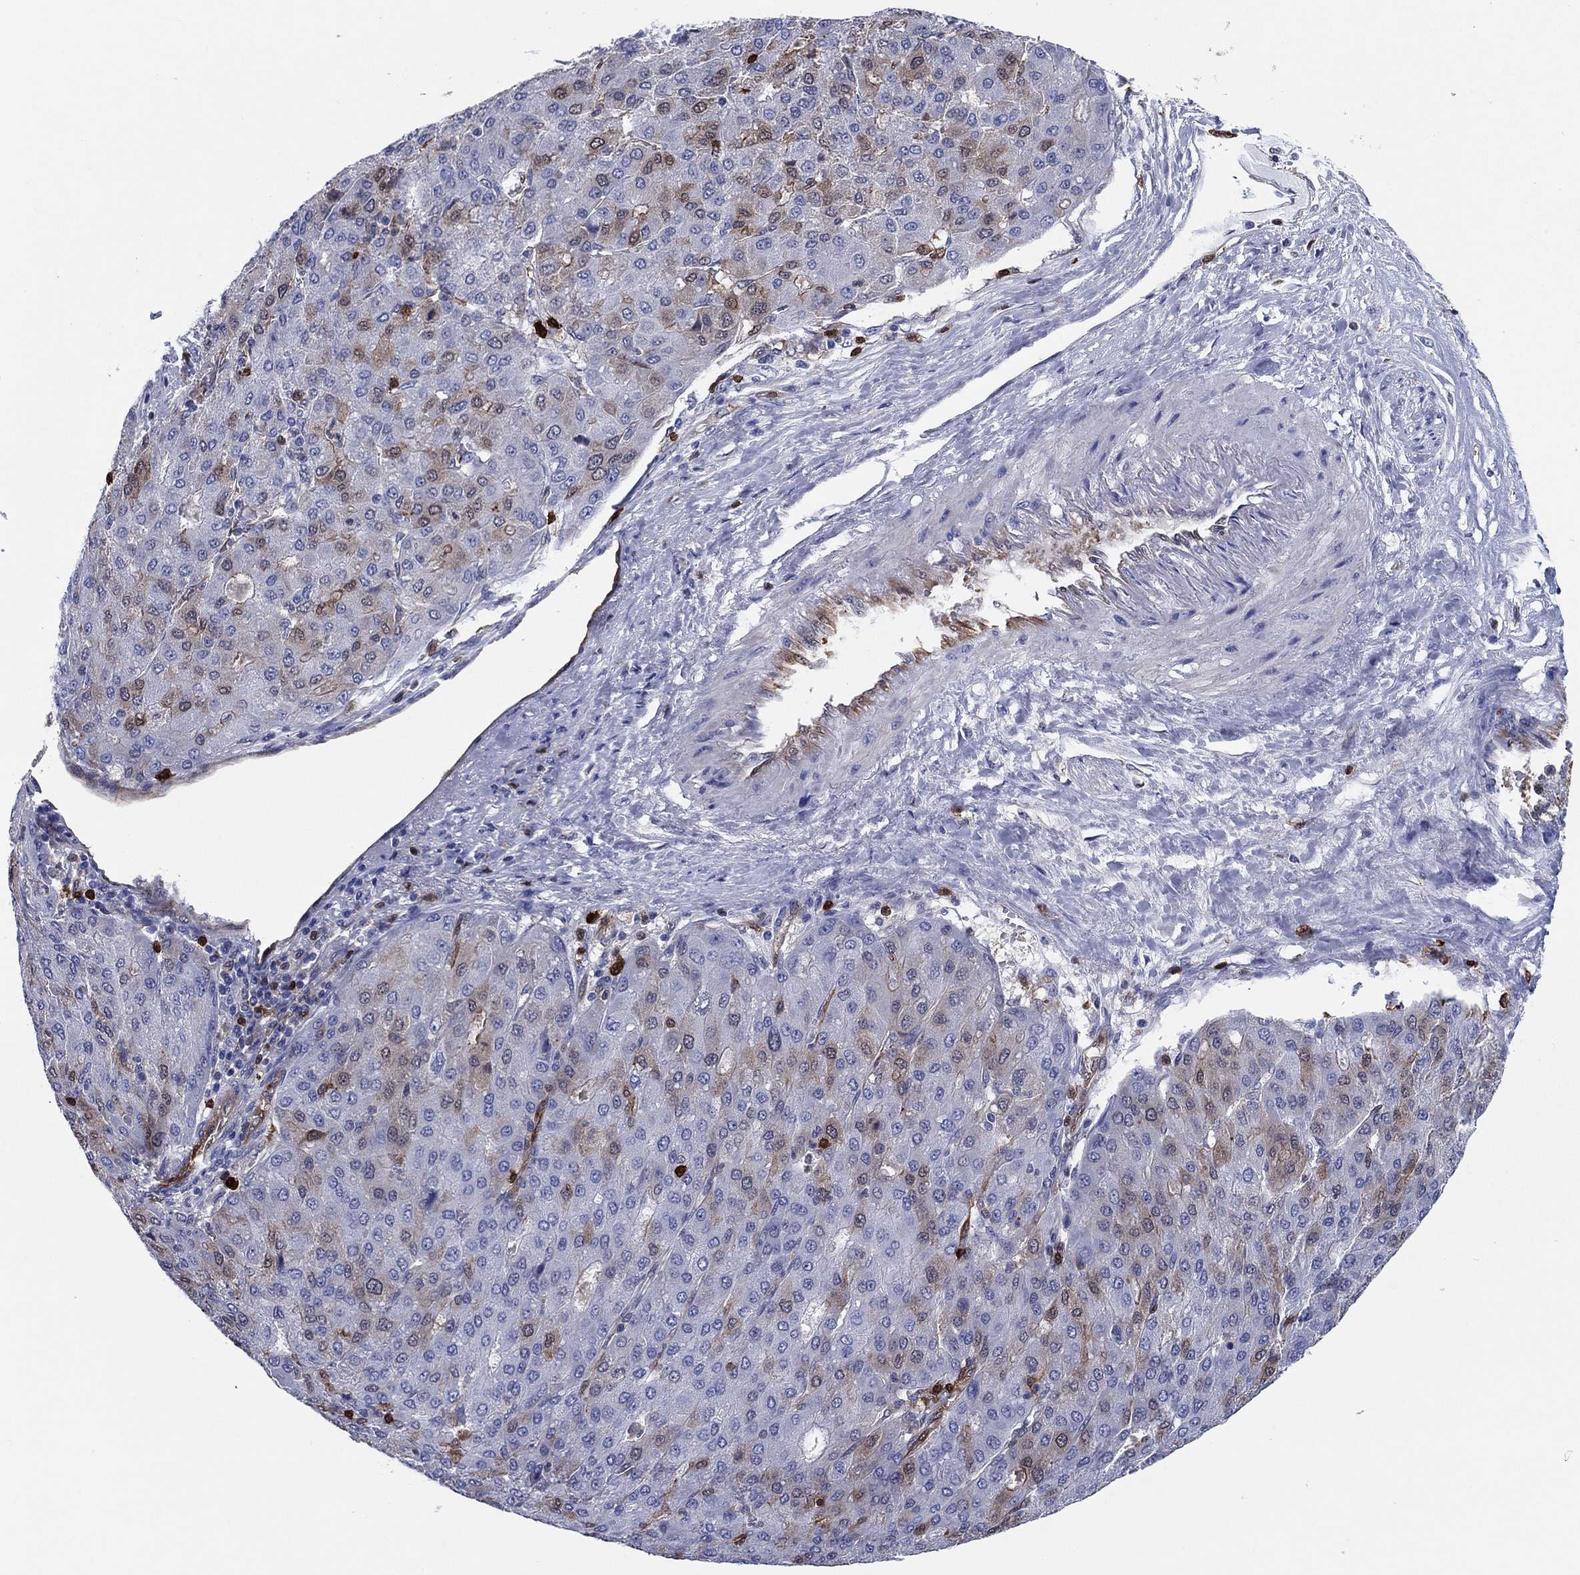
{"staining": {"intensity": "weak", "quantity": "<25%", "location": "cytoplasmic/membranous"}, "tissue": "liver cancer", "cell_type": "Tumor cells", "image_type": "cancer", "snomed": [{"axis": "morphology", "description": "Carcinoma, Hepatocellular, NOS"}, {"axis": "topography", "description": "Liver"}], "caption": "A high-resolution micrograph shows immunohistochemistry staining of liver cancer, which shows no significant expression in tumor cells.", "gene": "STMN1", "patient": {"sex": "male", "age": 65}}